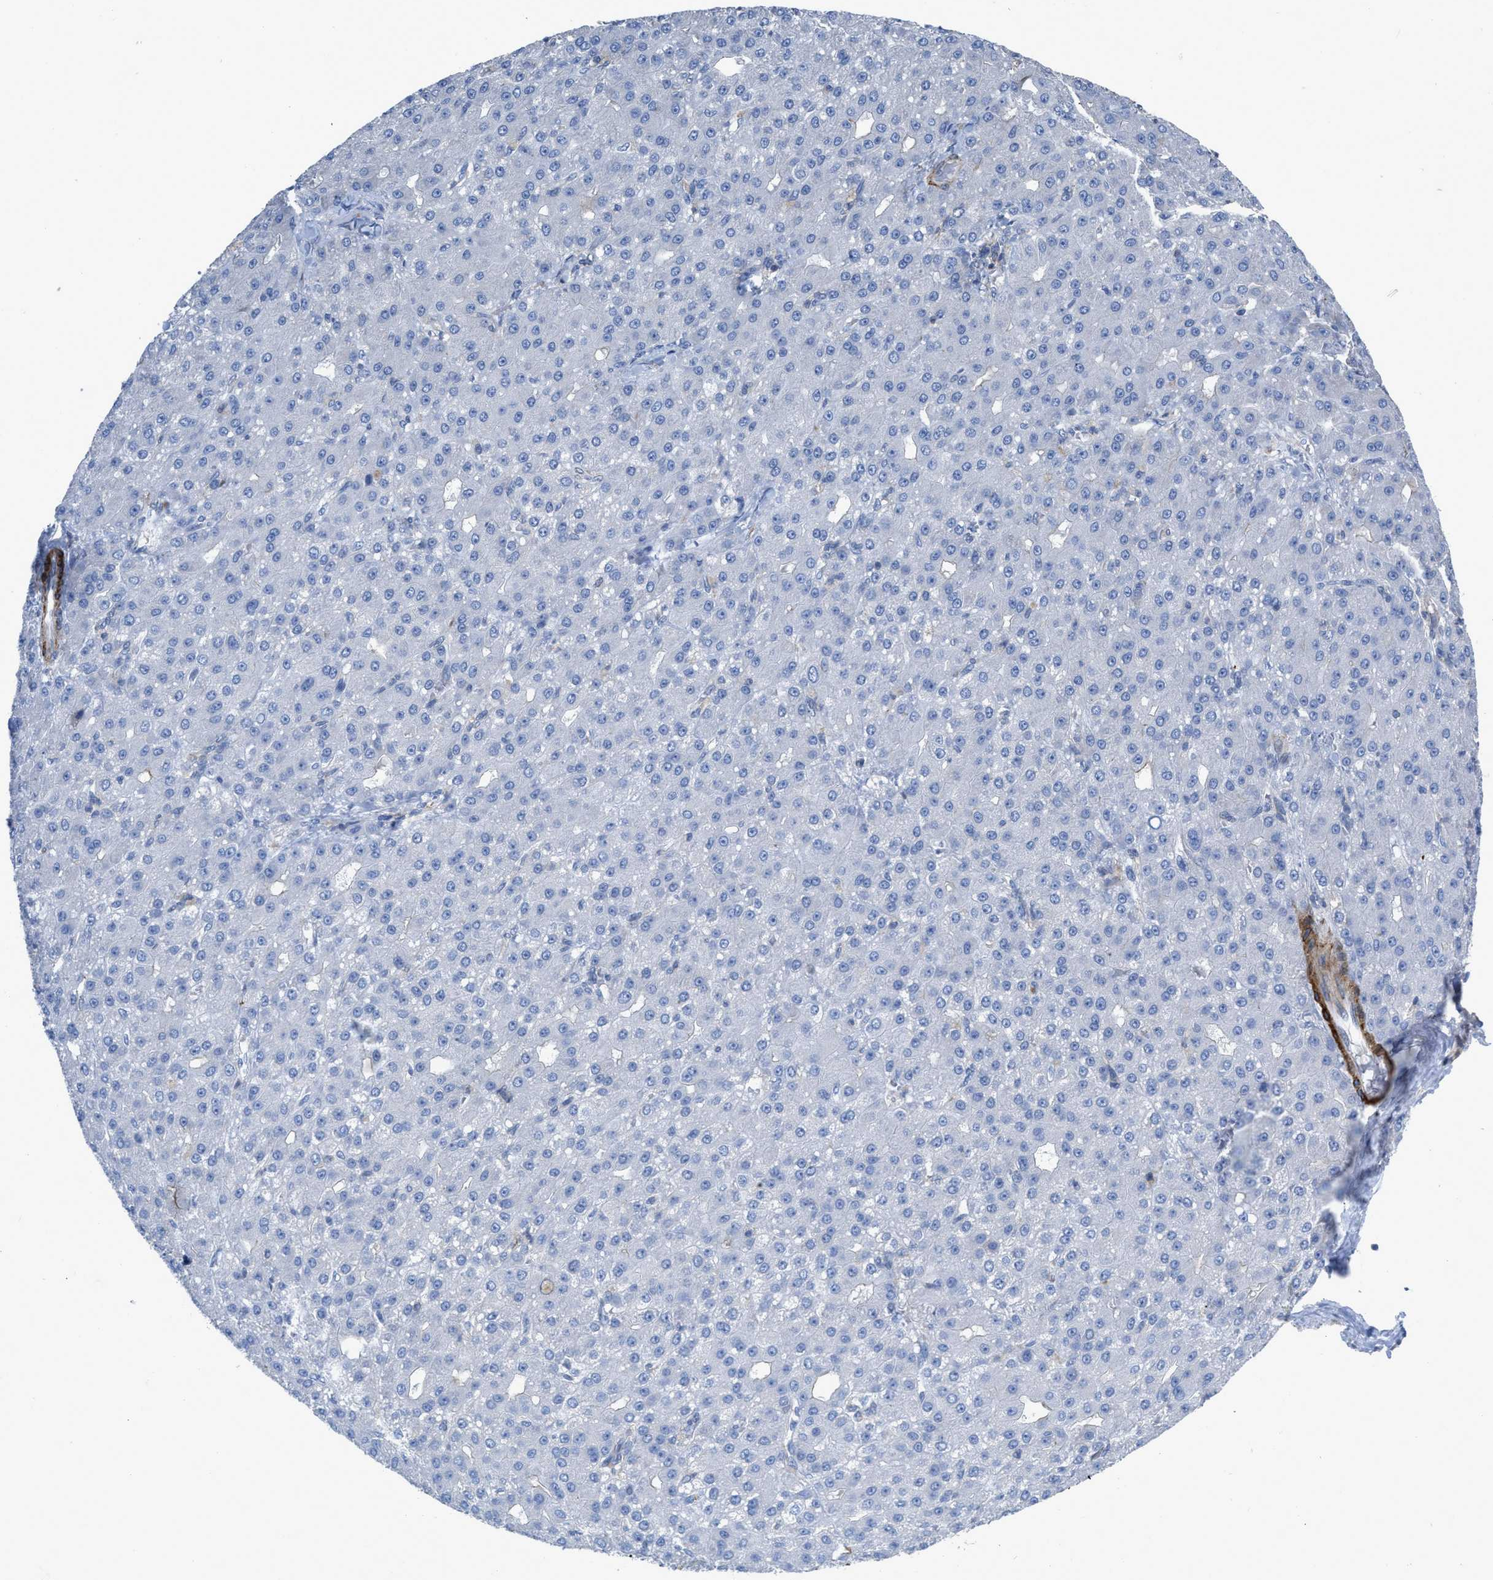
{"staining": {"intensity": "negative", "quantity": "none", "location": "none"}, "tissue": "liver cancer", "cell_type": "Tumor cells", "image_type": "cancer", "snomed": [{"axis": "morphology", "description": "Carcinoma, Hepatocellular, NOS"}, {"axis": "topography", "description": "Liver"}], "caption": "Immunohistochemistry (IHC) micrograph of human liver cancer stained for a protein (brown), which demonstrates no positivity in tumor cells. (Stains: DAB (3,3'-diaminobenzidine) immunohistochemistry with hematoxylin counter stain, Microscopy: brightfield microscopy at high magnification).", "gene": "PRMT2", "patient": {"sex": "male", "age": 67}}